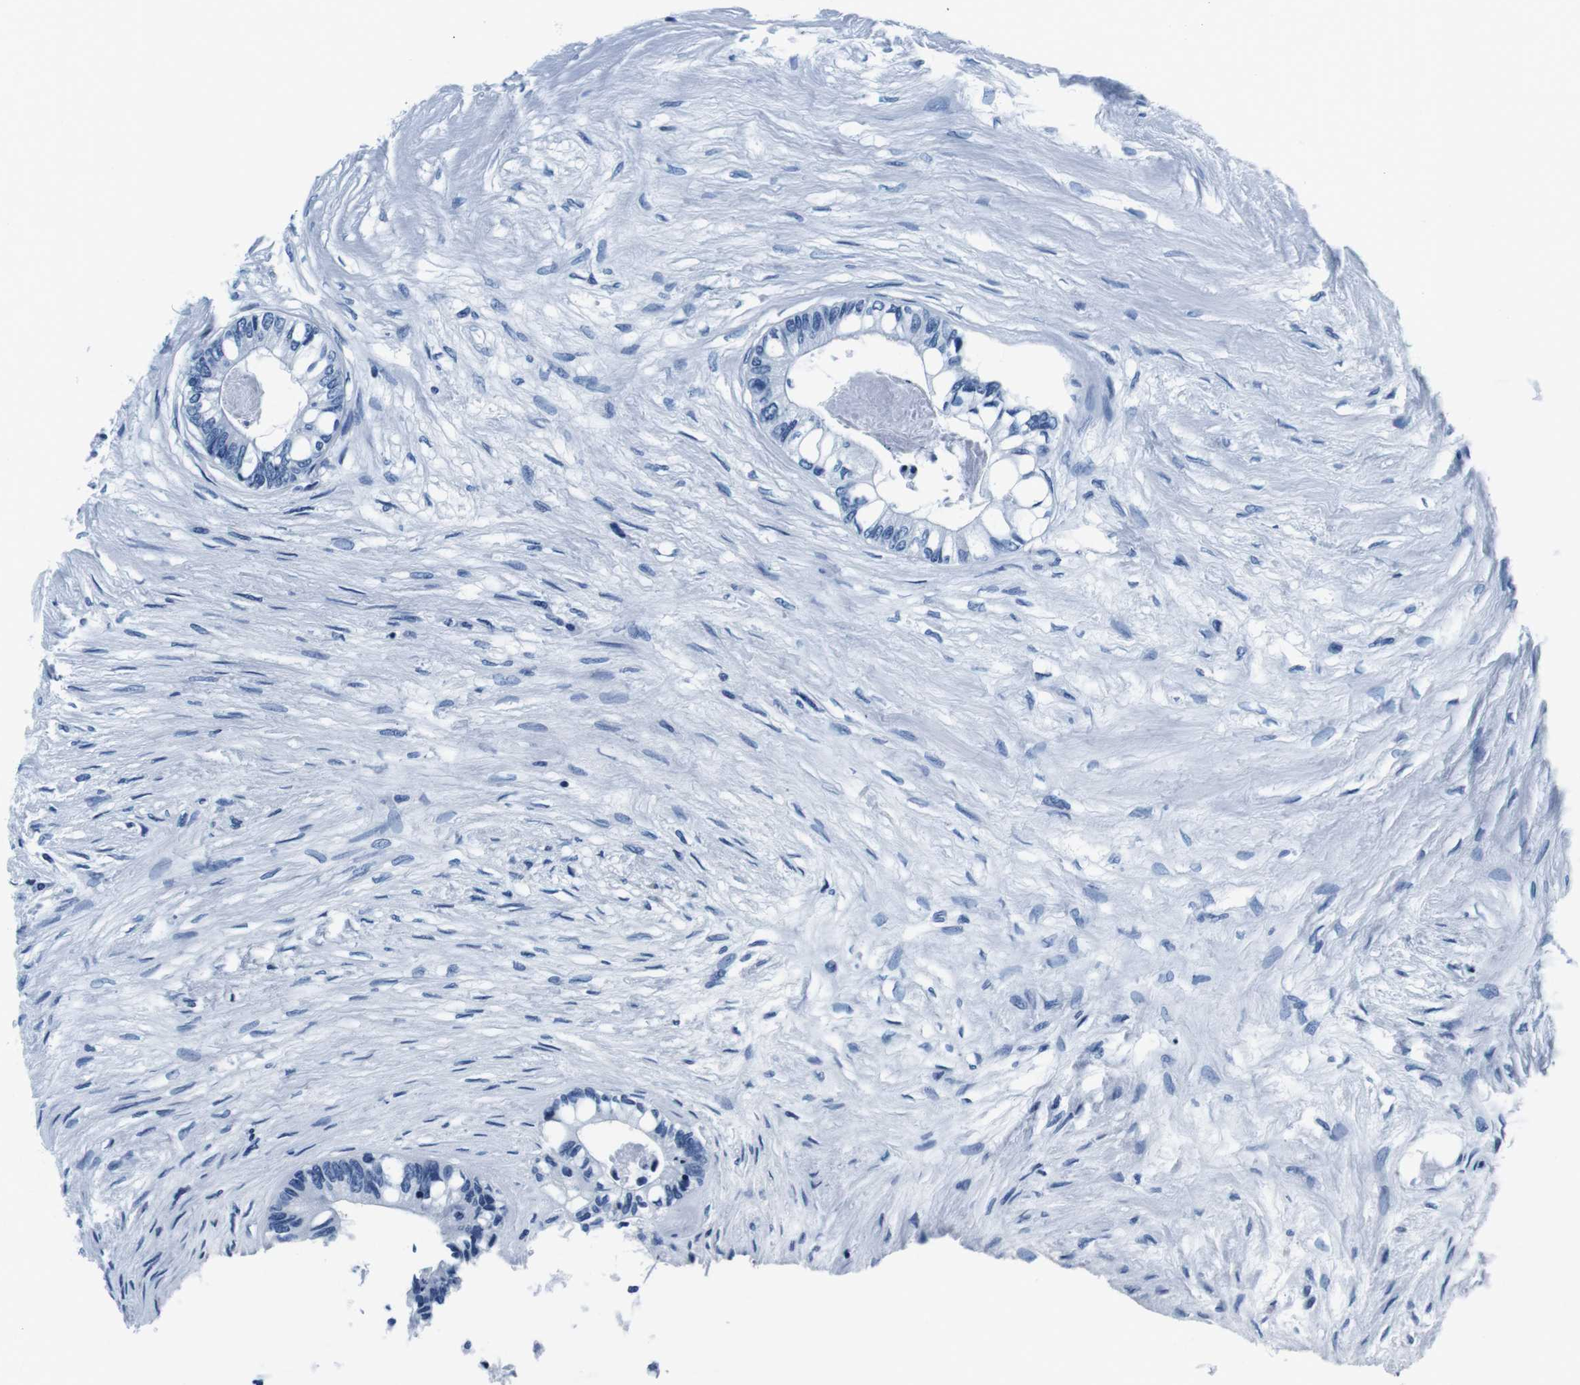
{"staining": {"intensity": "negative", "quantity": "none", "location": "none"}, "tissue": "colorectal cancer", "cell_type": "Tumor cells", "image_type": "cancer", "snomed": [{"axis": "morphology", "description": "Adenocarcinoma, NOS"}, {"axis": "topography", "description": "Rectum"}], "caption": "This histopathology image is of colorectal cancer (adenocarcinoma) stained with immunohistochemistry to label a protein in brown with the nuclei are counter-stained blue. There is no positivity in tumor cells.", "gene": "ELANE", "patient": {"sex": "male", "age": 63}}